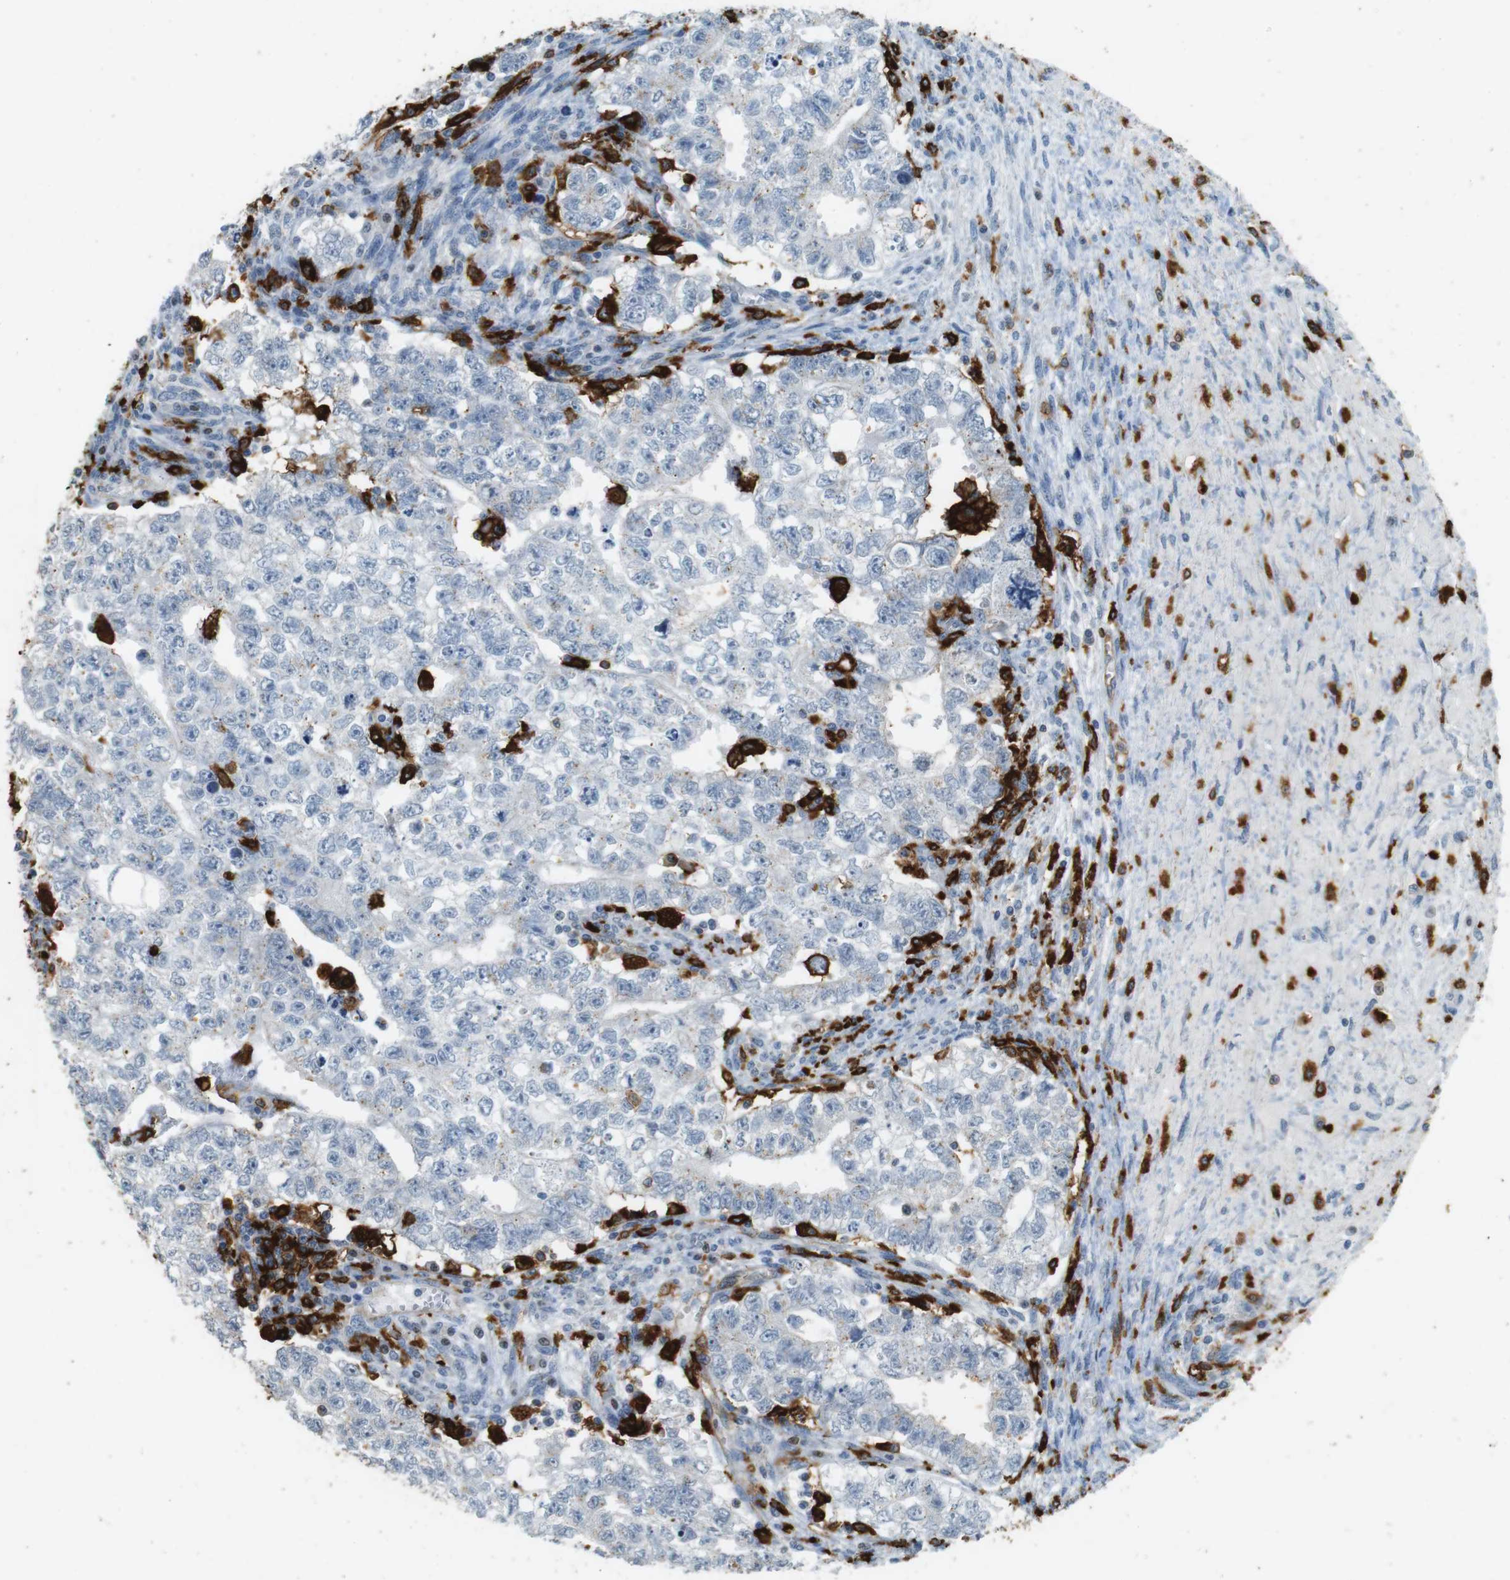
{"staining": {"intensity": "negative", "quantity": "none", "location": "none"}, "tissue": "testis cancer", "cell_type": "Tumor cells", "image_type": "cancer", "snomed": [{"axis": "morphology", "description": "Seminoma, NOS"}, {"axis": "morphology", "description": "Carcinoma, Embryonal, NOS"}, {"axis": "topography", "description": "Testis"}], "caption": "Photomicrograph shows no protein staining in tumor cells of testis cancer (embryonal carcinoma) tissue.", "gene": "HLA-DRA", "patient": {"sex": "male", "age": 38}}